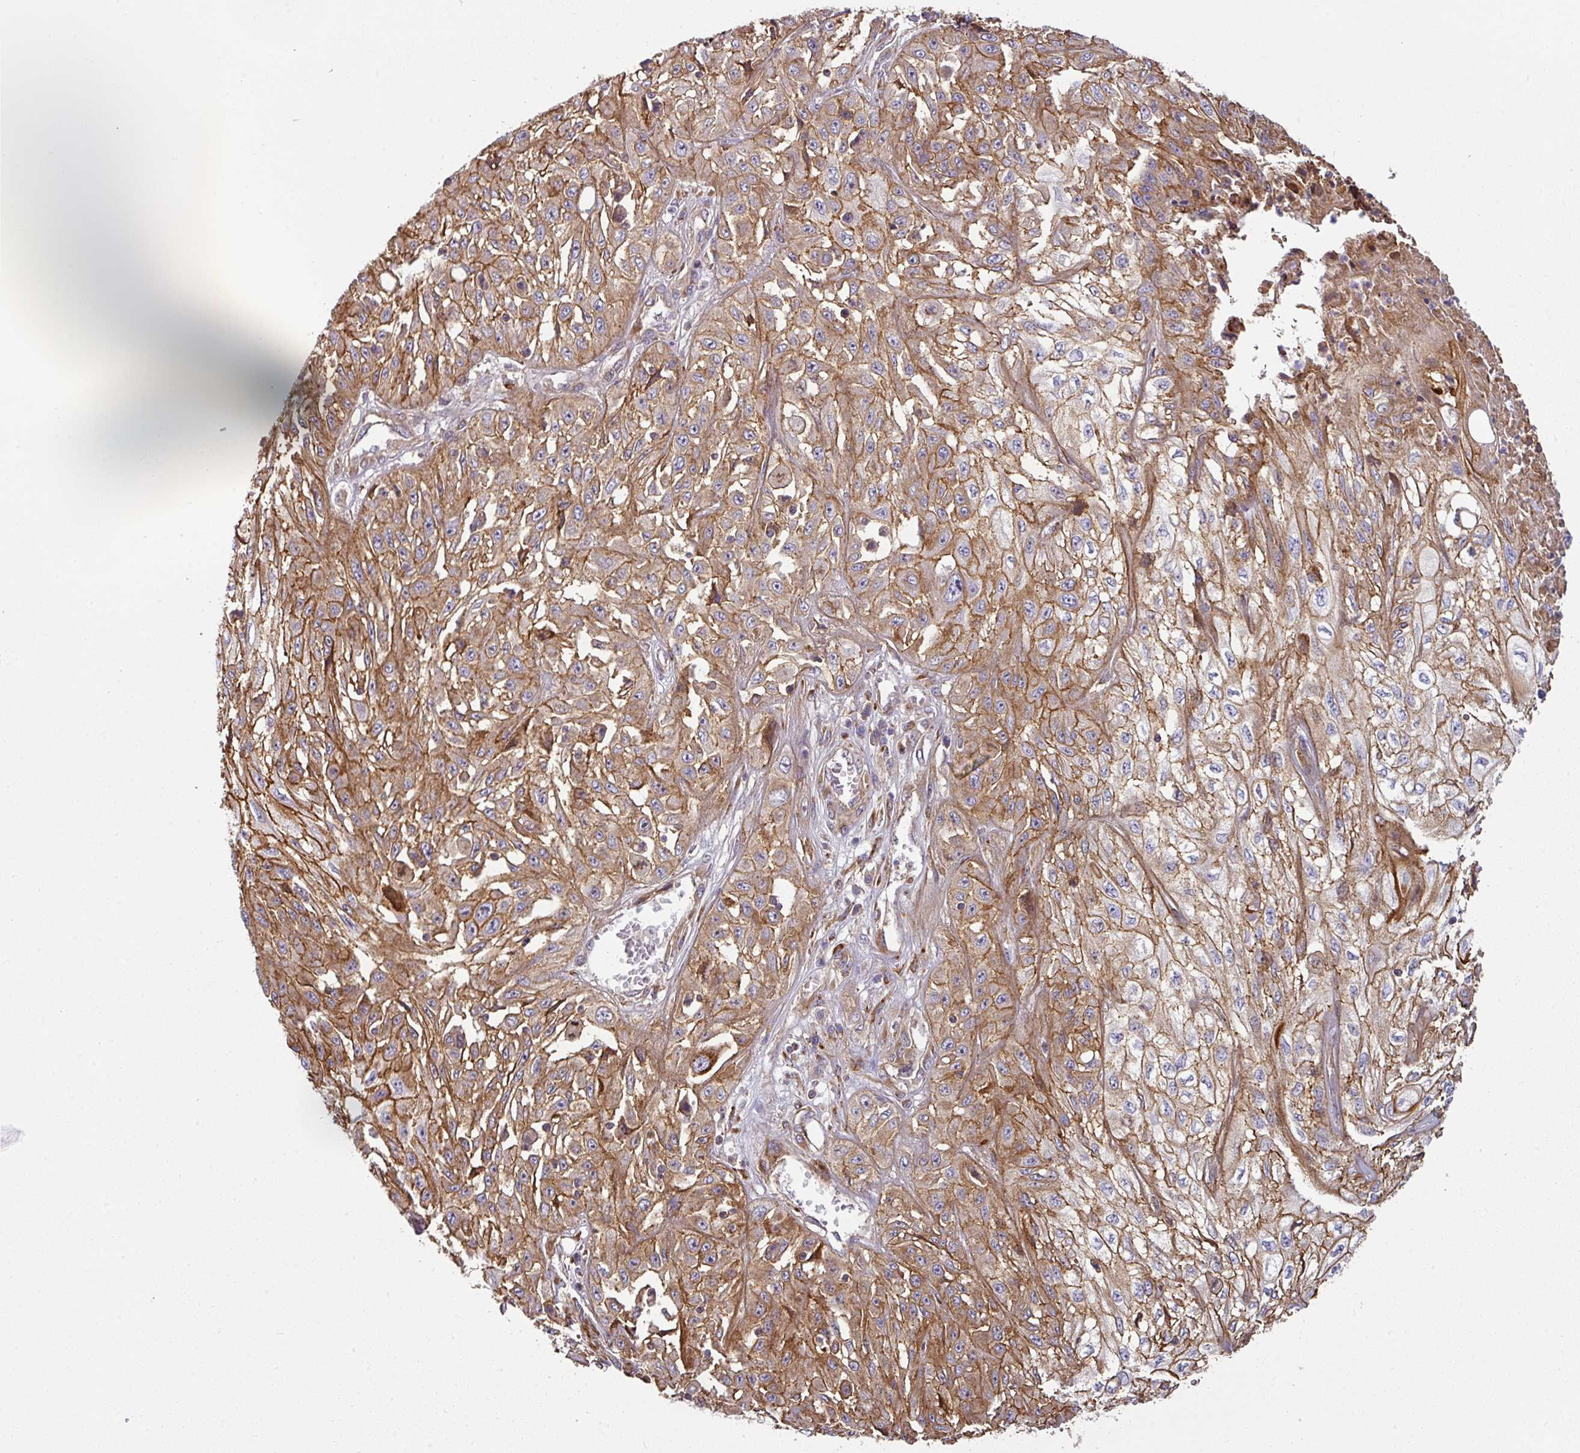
{"staining": {"intensity": "moderate", "quantity": ">75%", "location": "cytoplasmic/membranous"}, "tissue": "skin cancer", "cell_type": "Tumor cells", "image_type": "cancer", "snomed": [{"axis": "morphology", "description": "Squamous cell carcinoma, NOS"}, {"axis": "morphology", "description": "Squamous cell carcinoma, metastatic, NOS"}, {"axis": "topography", "description": "Skin"}, {"axis": "topography", "description": "Lymph node"}], "caption": "DAB immunohistochemical staining of skin metastatic squamous cell carcinoma exhibits moderate cytoplasmic/membranous protein staining in approximately >75% of tumor cells. The protein is stained brown, and the nuclei are stained in blue (DAB IHC with brightfield microscopy, high magnification).", "gene": "CASP2", "patient": {"sex": "male", "age": 75}}